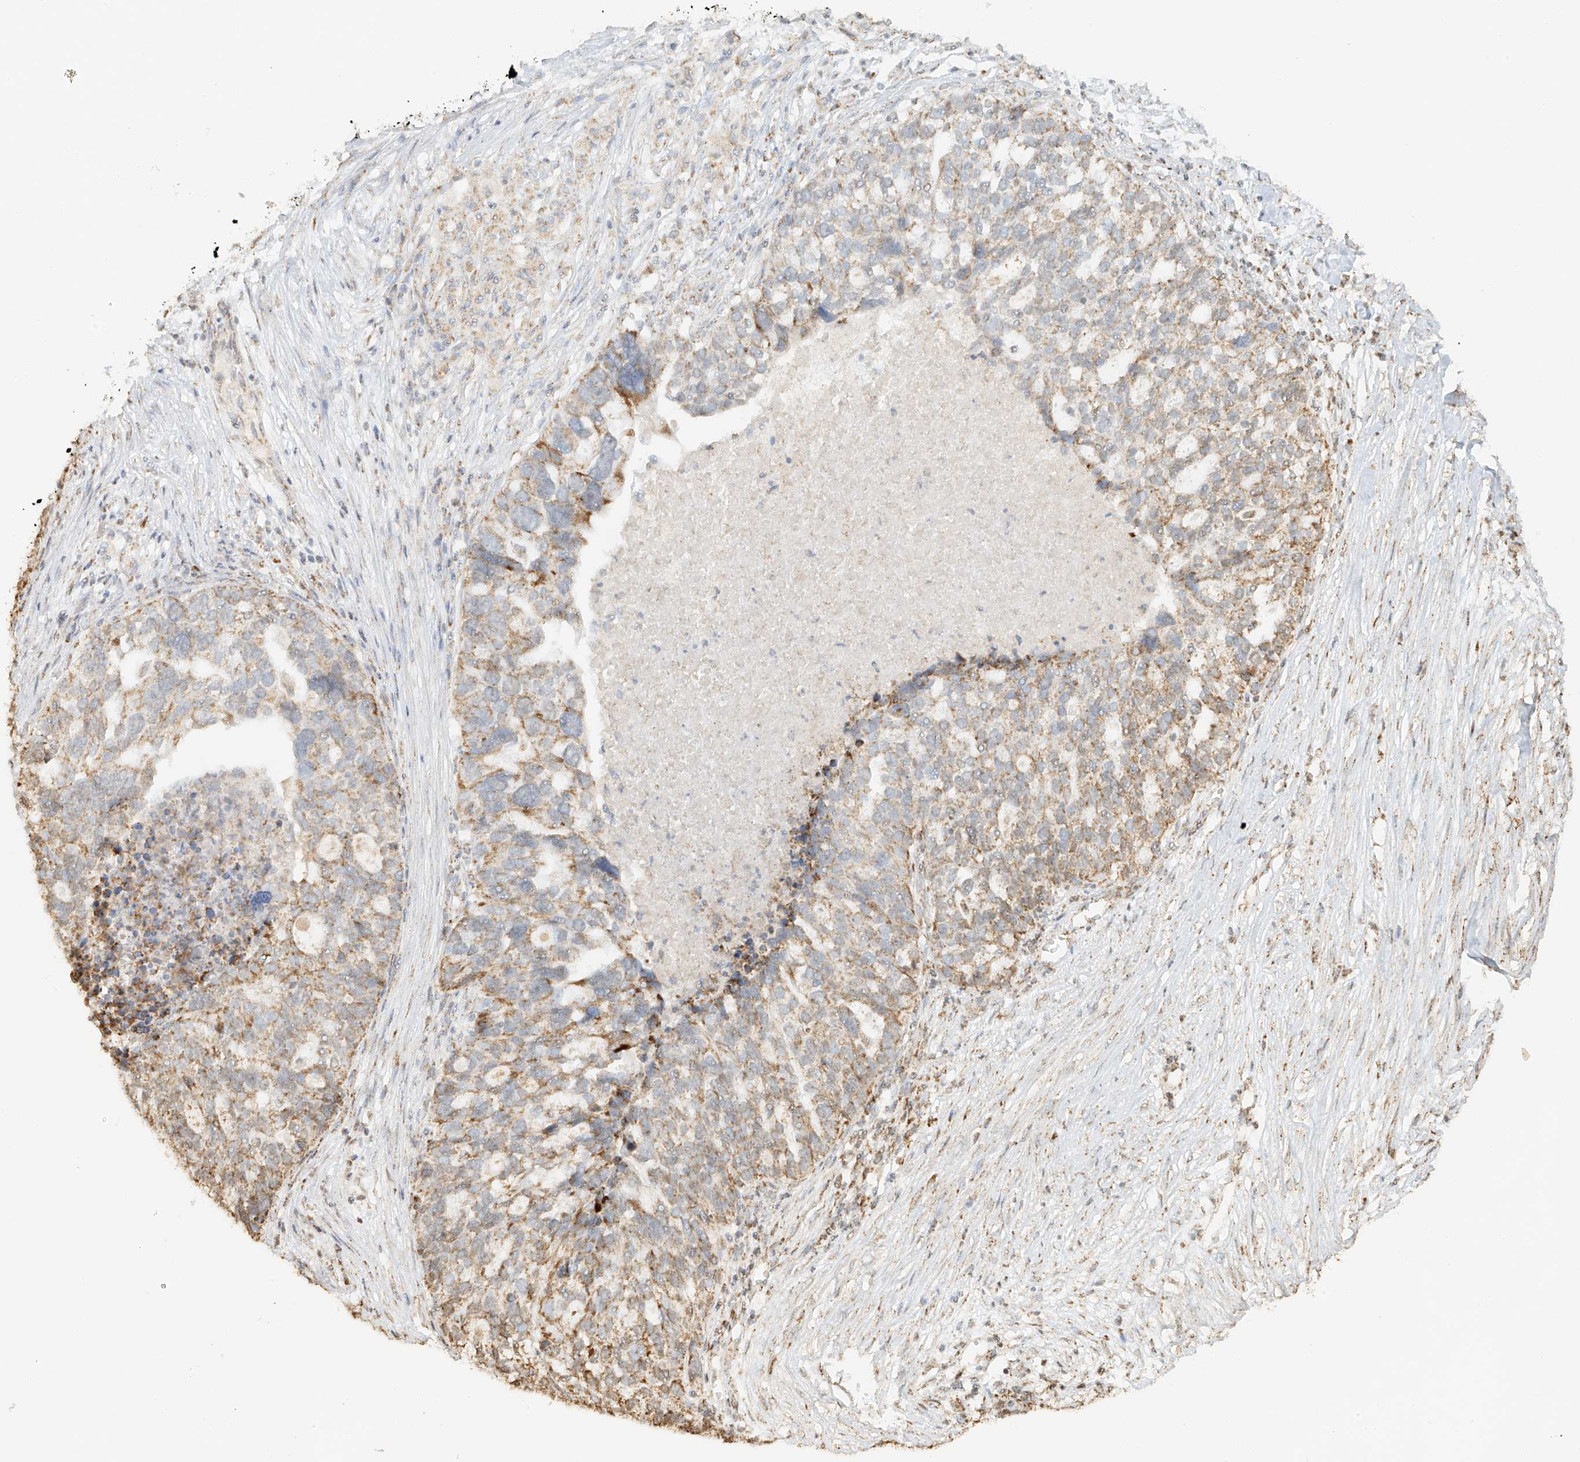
{"staining": {"intensity": "moderate", "quantity": "25%-75%", "location": "cytoplasmic/membranous"}, "tissue": "ovarian cancer", "cell_type": "Tumor cells", "image_type": "cancer", "snomed": [{"axis": "morphology", "description": "Cystadenocarcinoma, serous, NOS"}, {"axis": "topography", "description": "Ovary"}], "caption": "A photomicrograph showing moderate cytoplasmic/membranous staining in approximately 25%-75% of tumor cells in ovarian cancer, as visualized by brown immunohistochemical staining.", "gene": "MIPEP", "patient": {"sex": "female", "age": 59}}